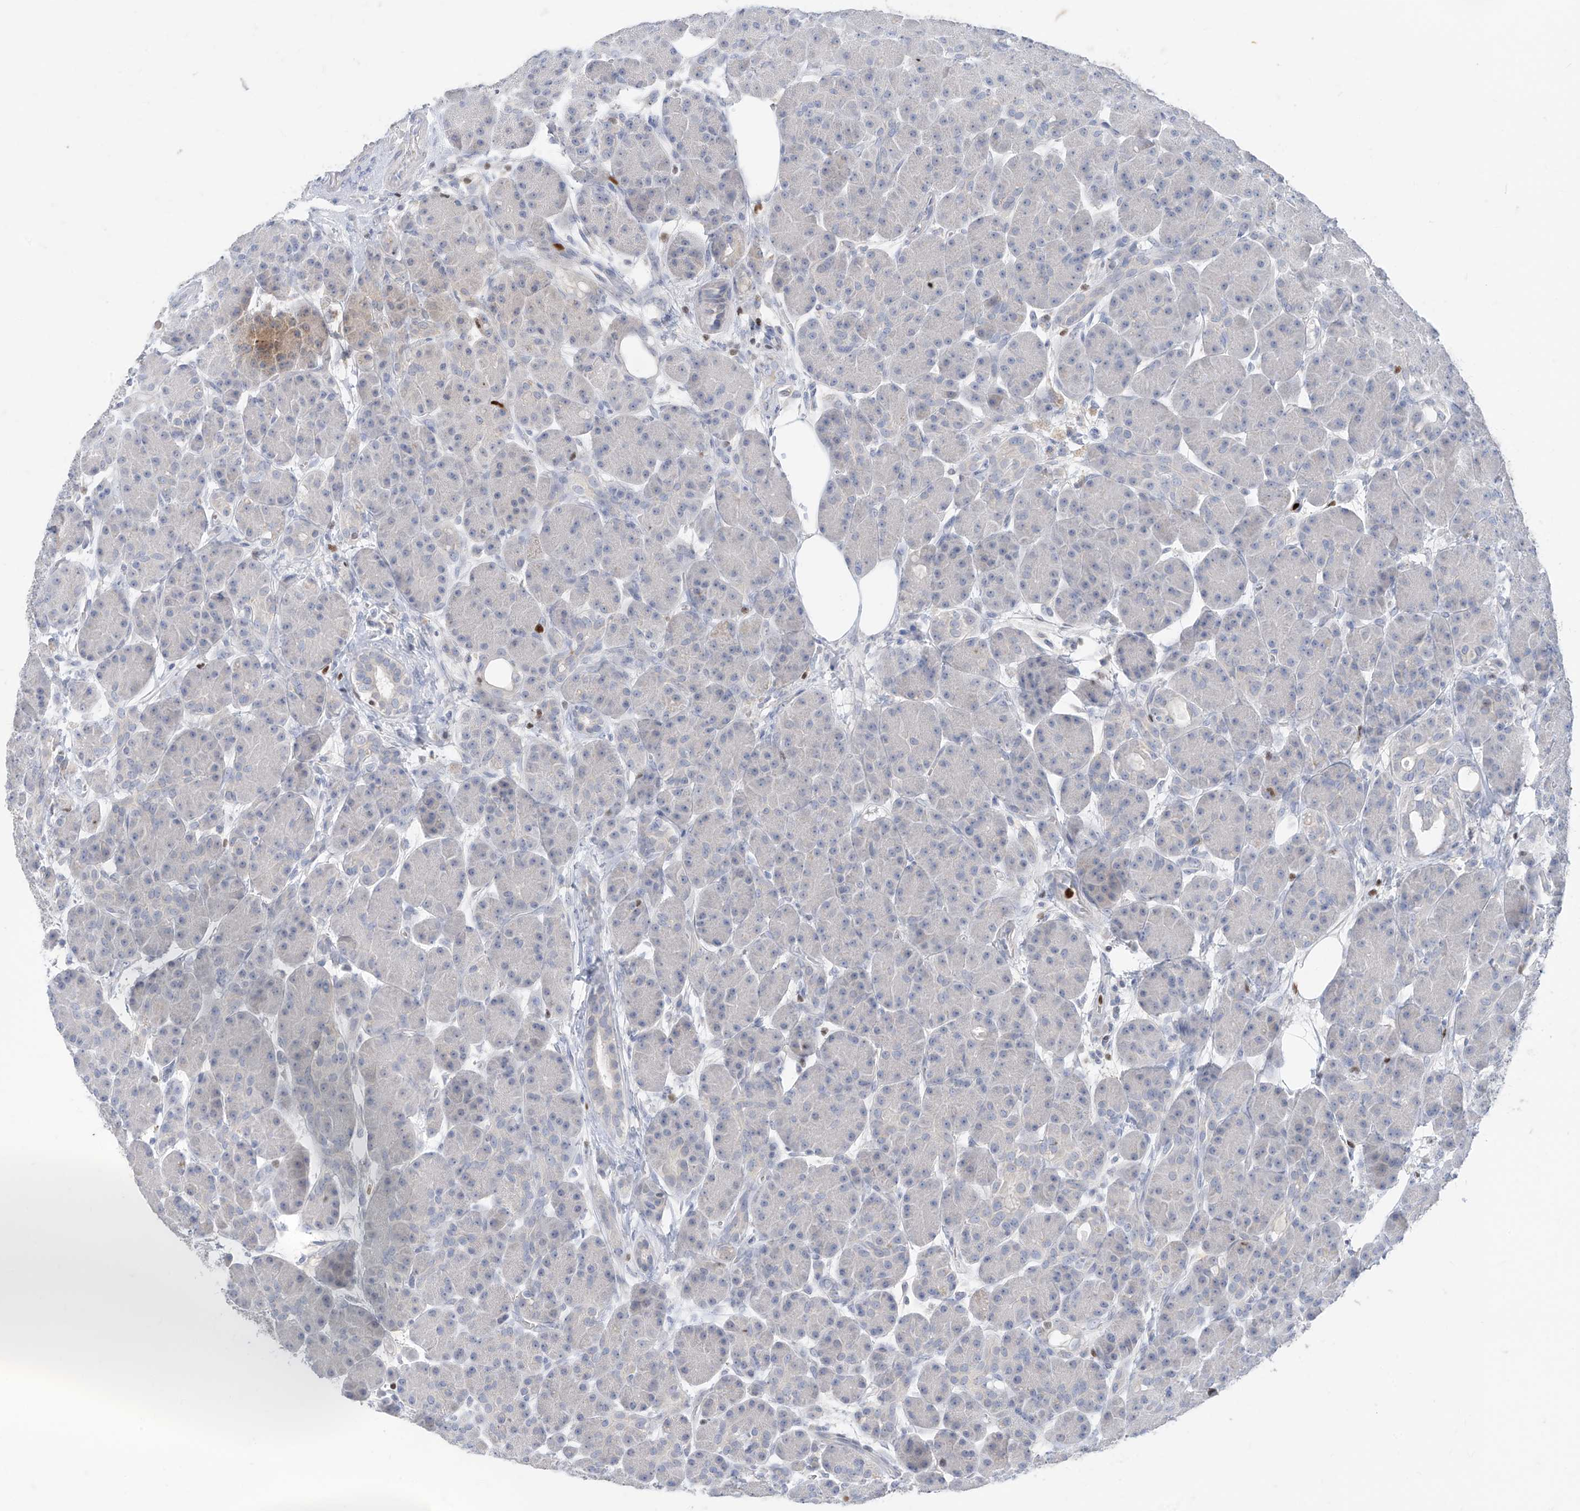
{"staining": {"intensity": "weak", "quantity": "<25%", "location": "cytoplasmic/membranous"}, "tissue": "pancreas", "cell_type": "Exocrine glandular cells", "image_type": "normal", "snomed": [{"axis": "morphology", "description": "Normal tissue, NOS"}, {"axis": "topography", "description": "Pancreas"}], "caption": "A high-resolution micrograph shows immunohistochemistry staining of normal pancreas, which demonstrates no significant expression in exocrine glandular cells.", "gene": "TBX21", "patient": {"sex": "male", "age": 63}}